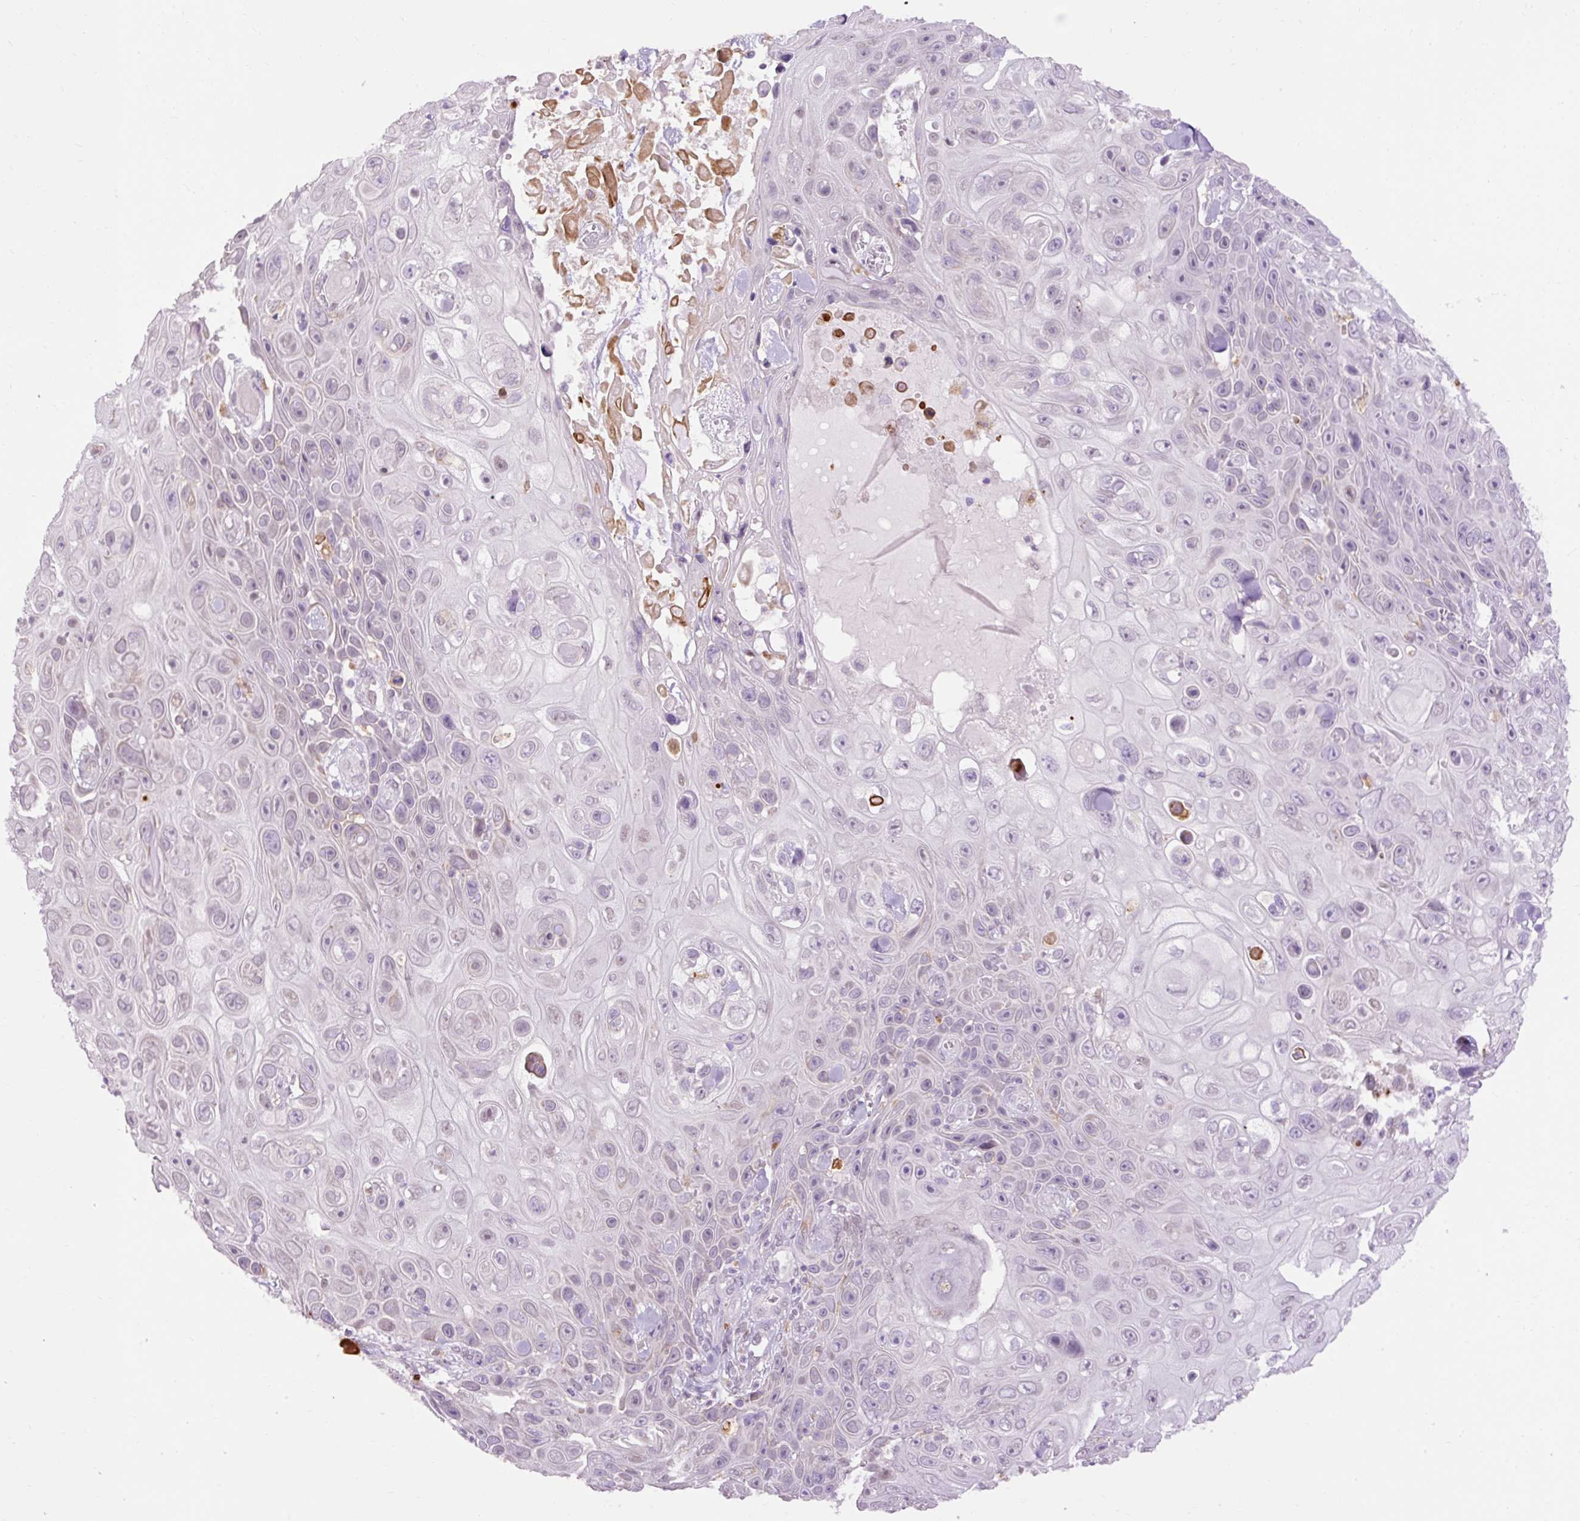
{"staining": {"intensity": "negative", "quantity": "none", "location": "none"}, "tissue": "skin cancer", "cell_type": "Tumor cells", "image_type": "cancer", "snomed": [{"axis": "morphology", "description": "Squamous cell carcinoma, NOS"}, {"axis": "topography", "description": "Skin"}], "caption": "Immunohistochemical staining of skin squamous cell carcinoma exhibits no significant positivity in tumor cells.", "gene": "LY86", "patient": {"sex": "male", "age": 82}}